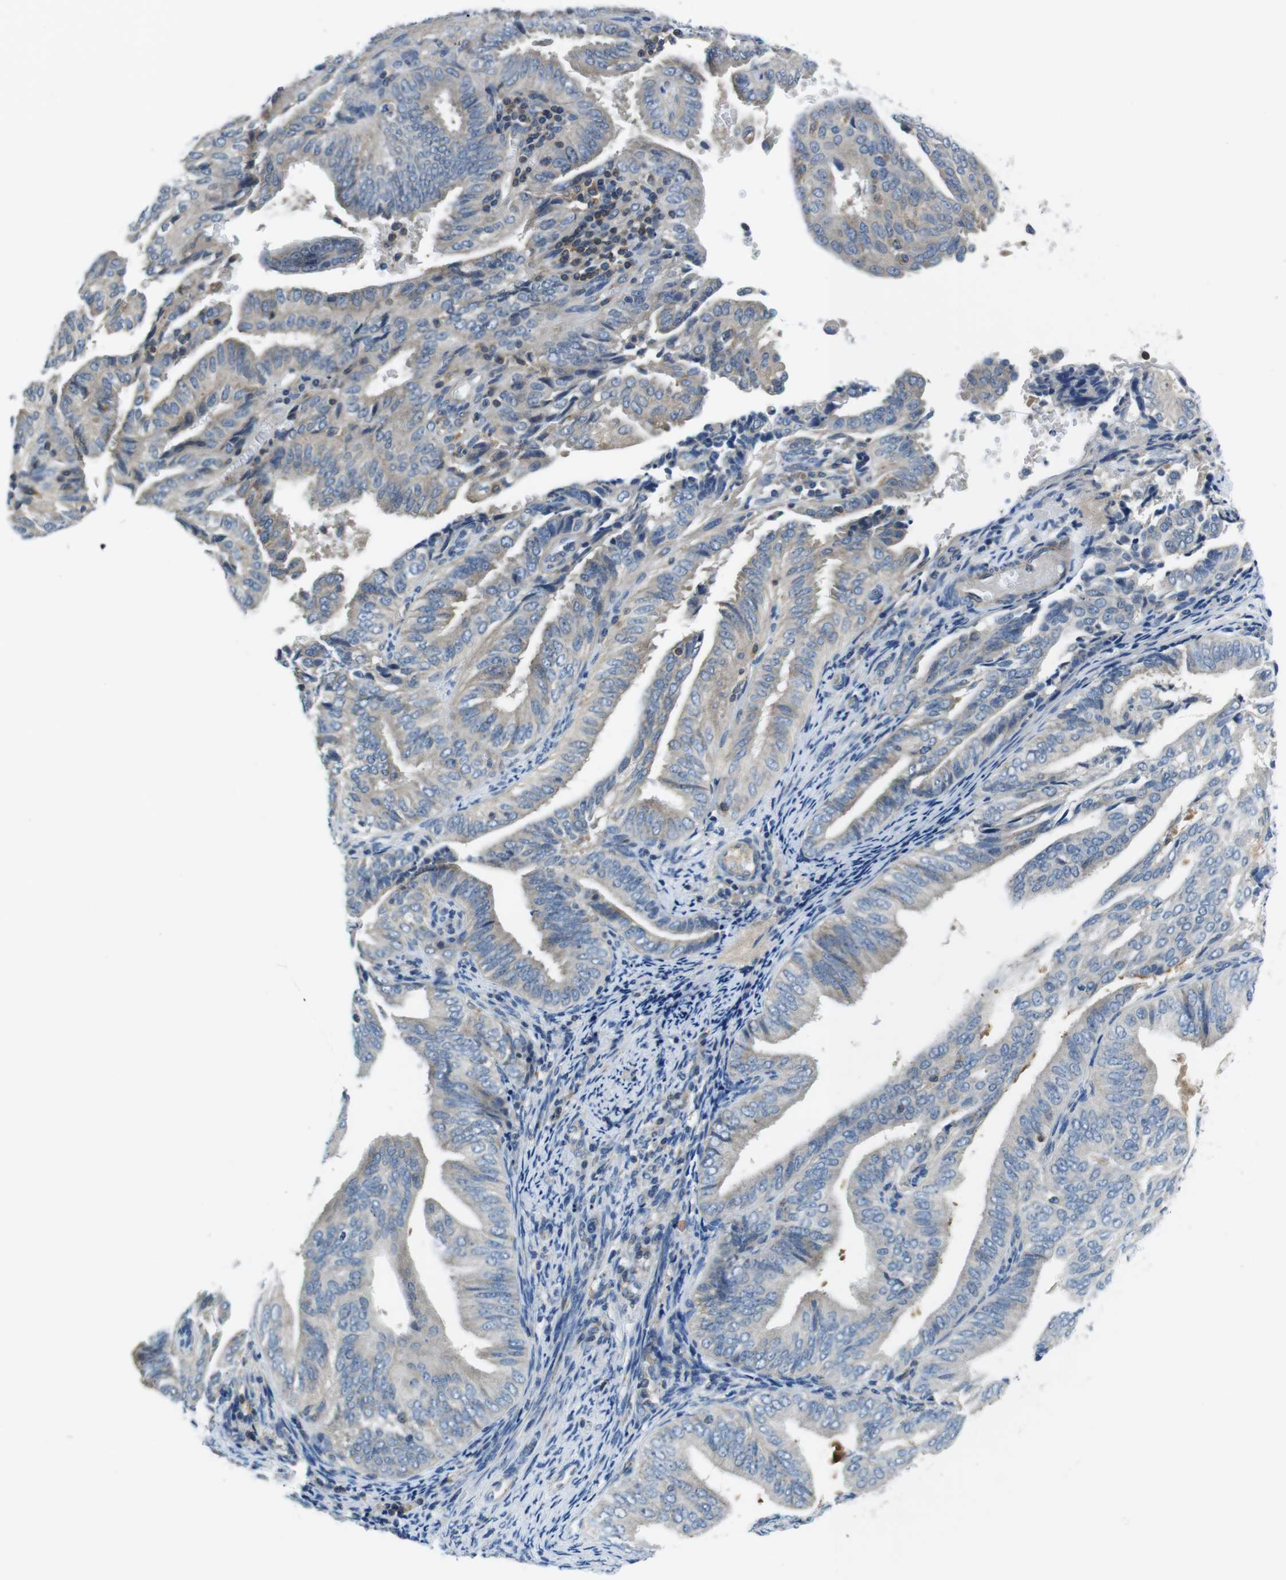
{"staining": {"intensity": "weak", "quantity": "<25%", "location": "cytoplasmic/membranous"}, "tissue": "endometrial cancer", "cell_type": "Tumor cells", "image_type": "cancer", "snomed": [{"axis": "morphology", "description": "Adenocarcinoma, NOS"}, {"axis": "topography", "description": "Endometrium"}], "caption": "This image is of endometrial adenocarcinoma stained with IHC to label a protein in brown with the nuclei are counter-stained blue. There is no expression in tumor cells. (Stains: DAB immunohistochemistry (IHC) with hematoxylin counter stain, Microscopy: brightfield microscopy at high magnification).", "gene": "PIK3CD", "patient": {"sex": "female", "age": 58}}